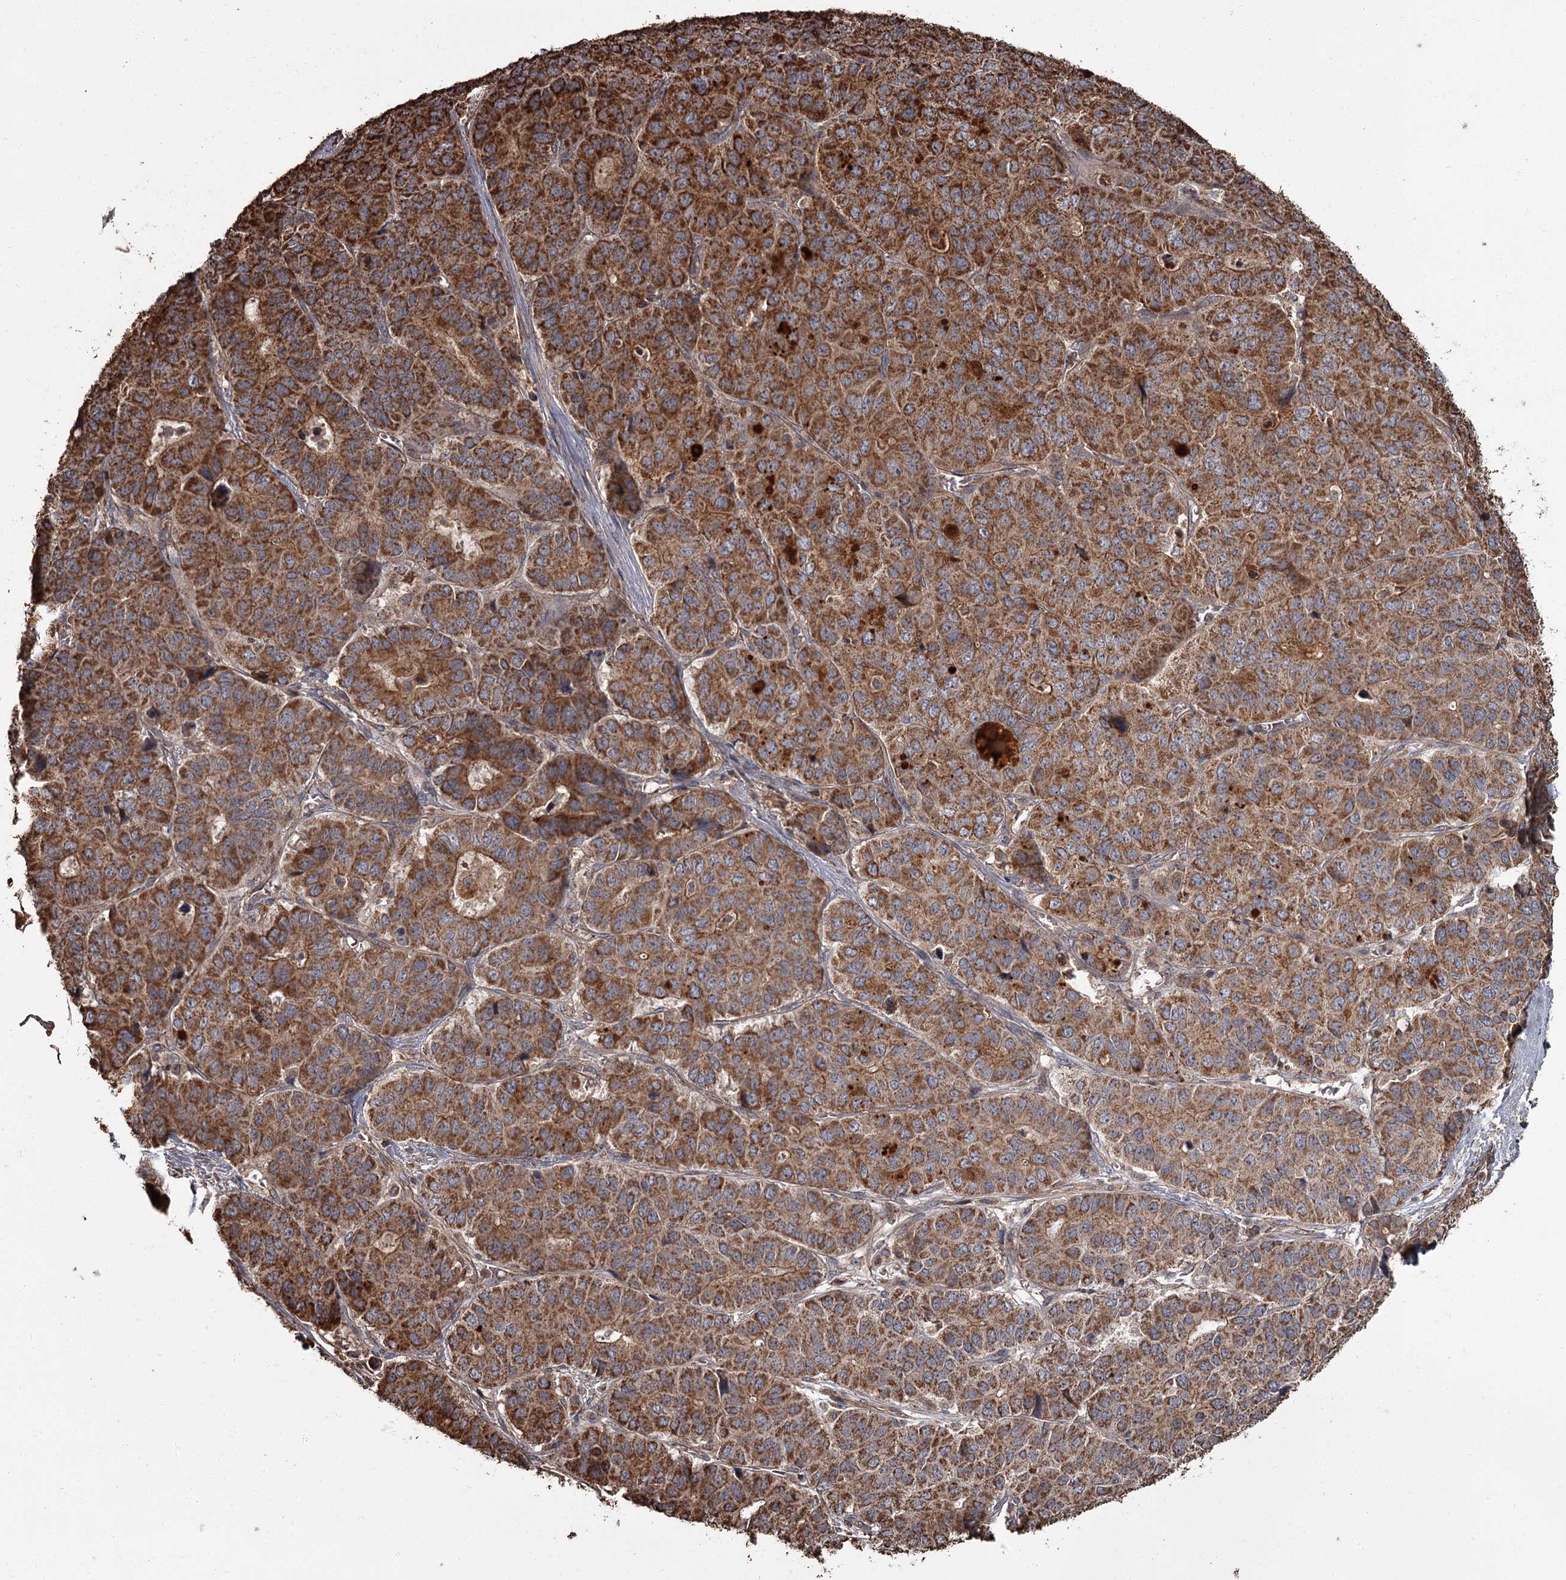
{"staining": {"intensity": "strong", "quantity": ">75%", "location": "cytoplasmic/membranous"}, "tissue": "pancreatic cancer", "cell_type": "Tumor cells", "image_type": "cancer", "snomed": [{"axis": "morphology", "description": "Adenocarcinoma, NOS"}, {"axis": "topography", "description": "Pancreas"}], "caption": "This is an image of IHC staining of adenocarcinoma (pancreatic), which shows strong staining in the cytoplasmic/membranous of tumor cells.", "gene": "THAP9", "patient": {"sex": "male", "age": 50}}